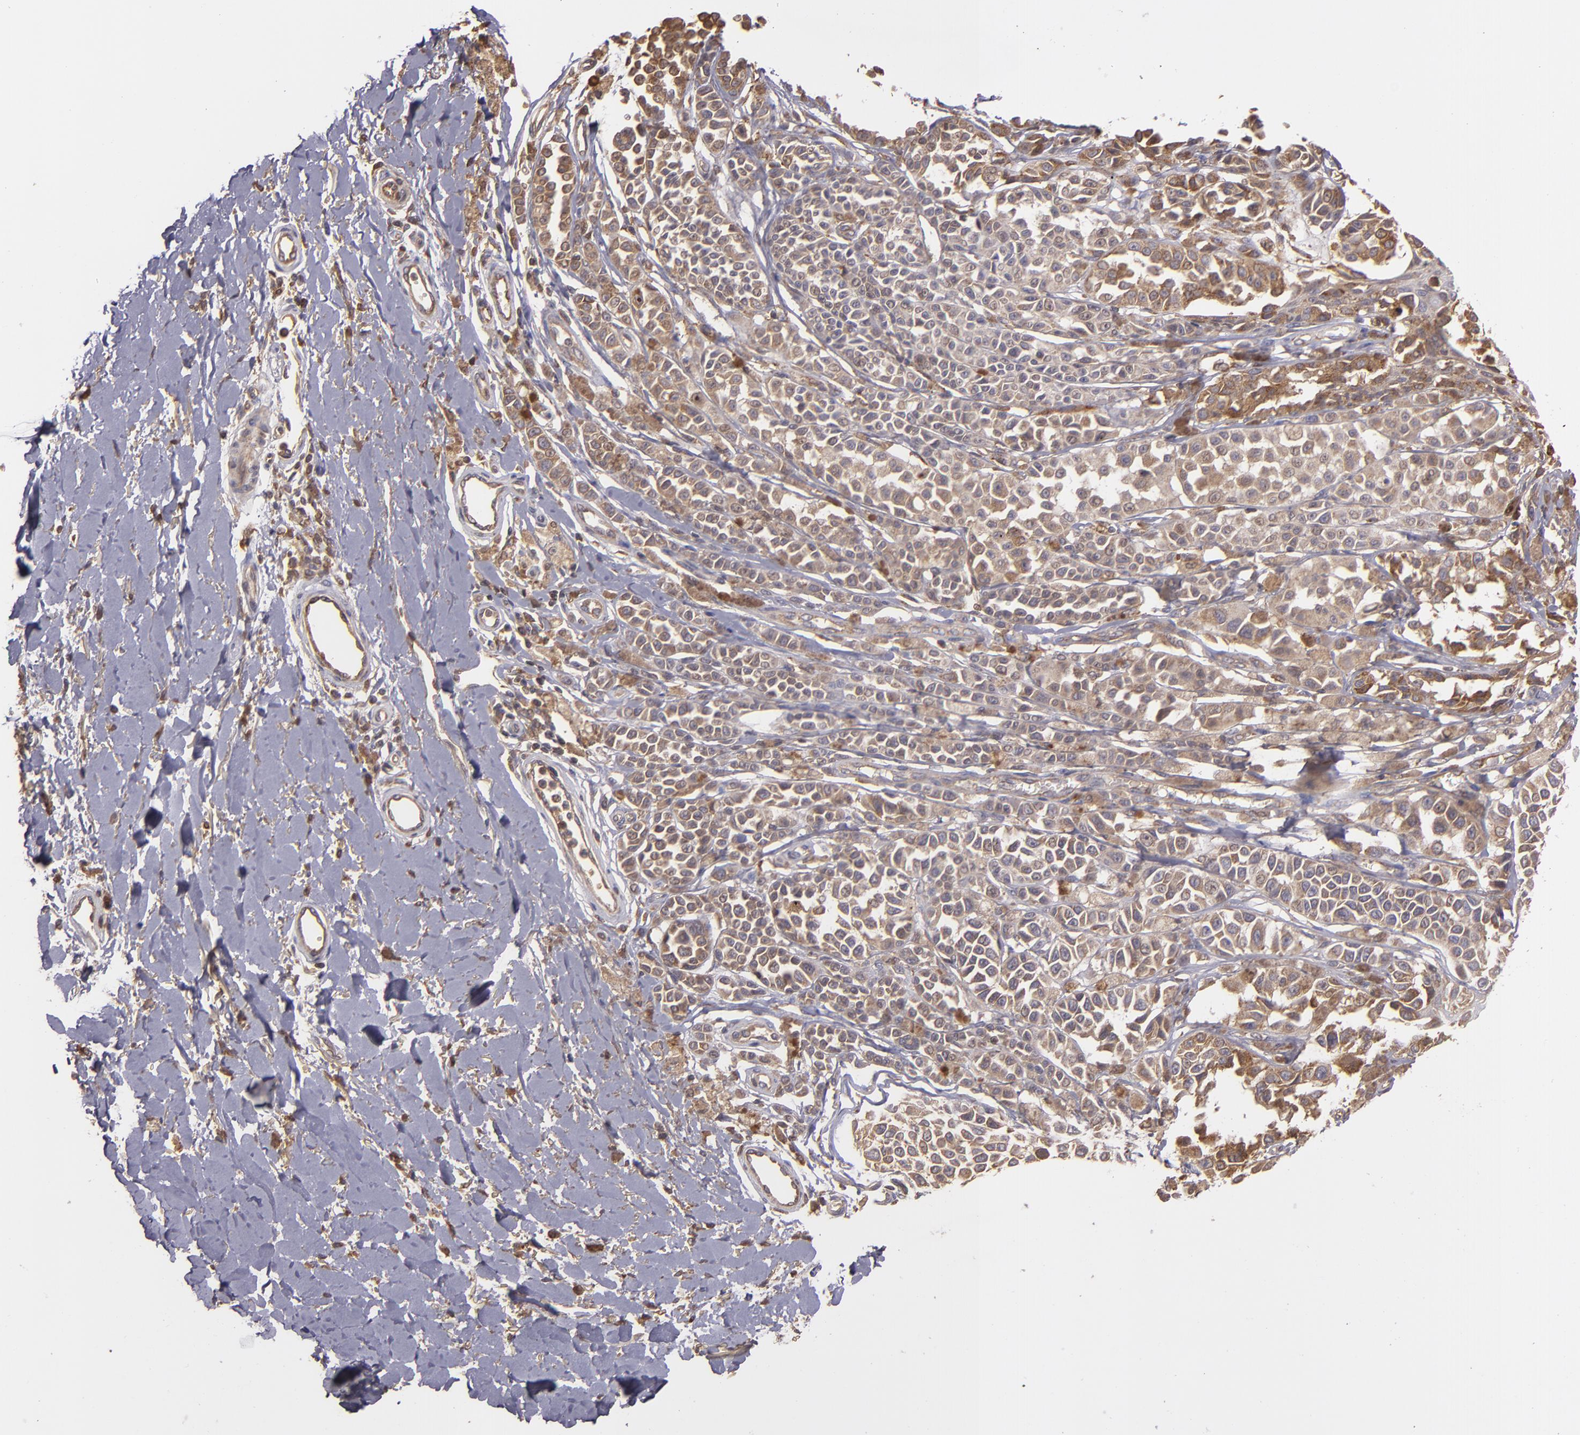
{"staining": {"intensity": "moderate", "quantity": ">75%", "location": "cytoplasmic/membranous"}, "tissue": "melanoma", "cell_type": "Tumor cells", "image_type": "cancer", "snomed": [{"axis": "morphology", "description": "Malignant melanoma, NOS"}, {"axis": "topography", "description": "Skin"}], "caption": "Protein staining reveals moderate cytoplasmic/membranous positivity in approximately >75% of tumor cells in malignant melanoma. The staining was performed using DAB (3,3'-diaminobenzidine), with brown indicating positive protein expression. Nuclei are stained blue with hematoxylin.", "gene": "ECE1", "patient": {"sex": "female", "age": 38}}